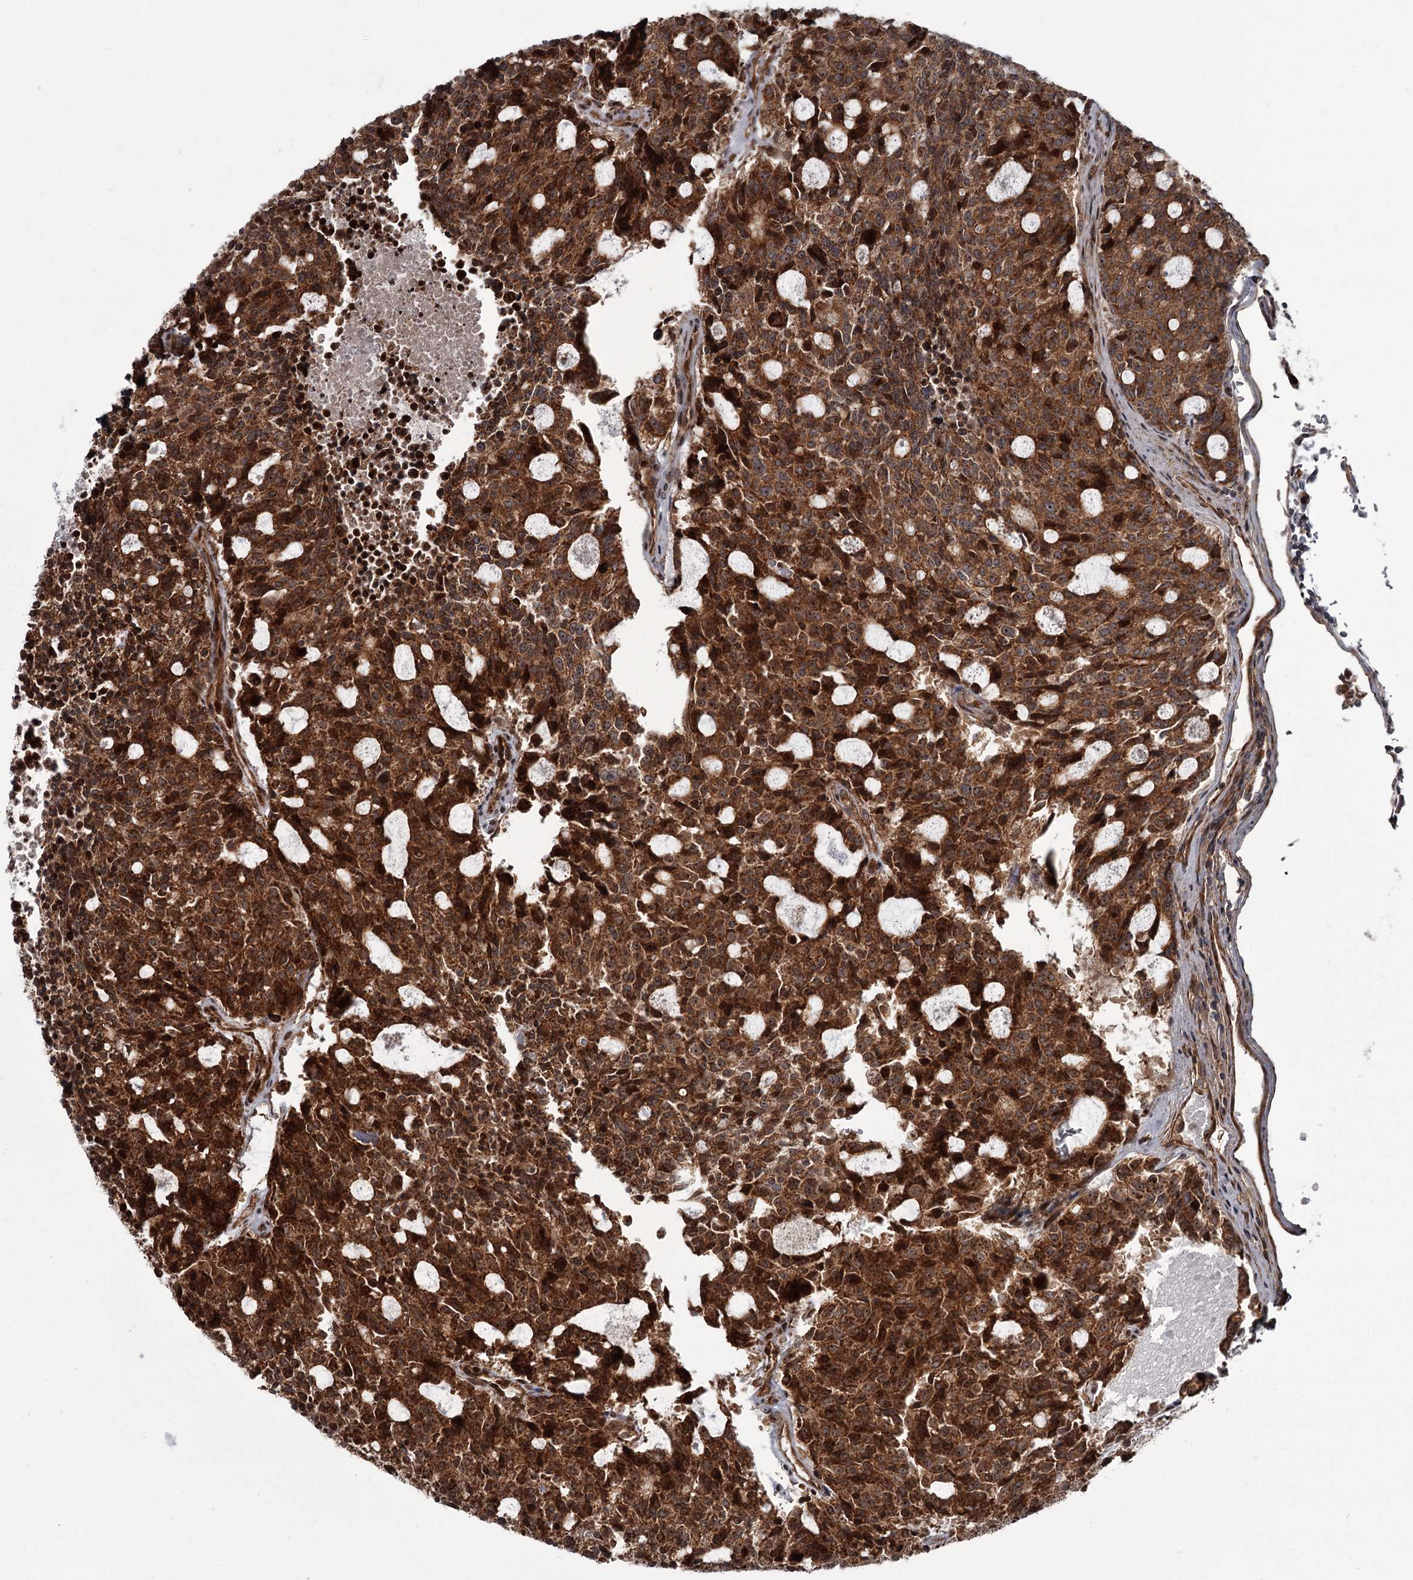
{"staining": {"intensity": "strong", "quantity": ">75%", "location": "cytoplasmic/membranous"}, "tissue": "carcinoid", "cell_type": "Tumor cells", "image_type": "cancer", "snomed": [{"axis": "morphology", "description": "Carcinoid, malignant, NOS"}, {"axis": "topography", "description": "Pancreas"}], "caption": "This is a photomicrograph of IHC staining of carcinoid, which shows strong positivity in the cytoplasmic/membranous of tumor cells.", "gene": "THAP9", "patient": {"sex": "female", "age": 54}}